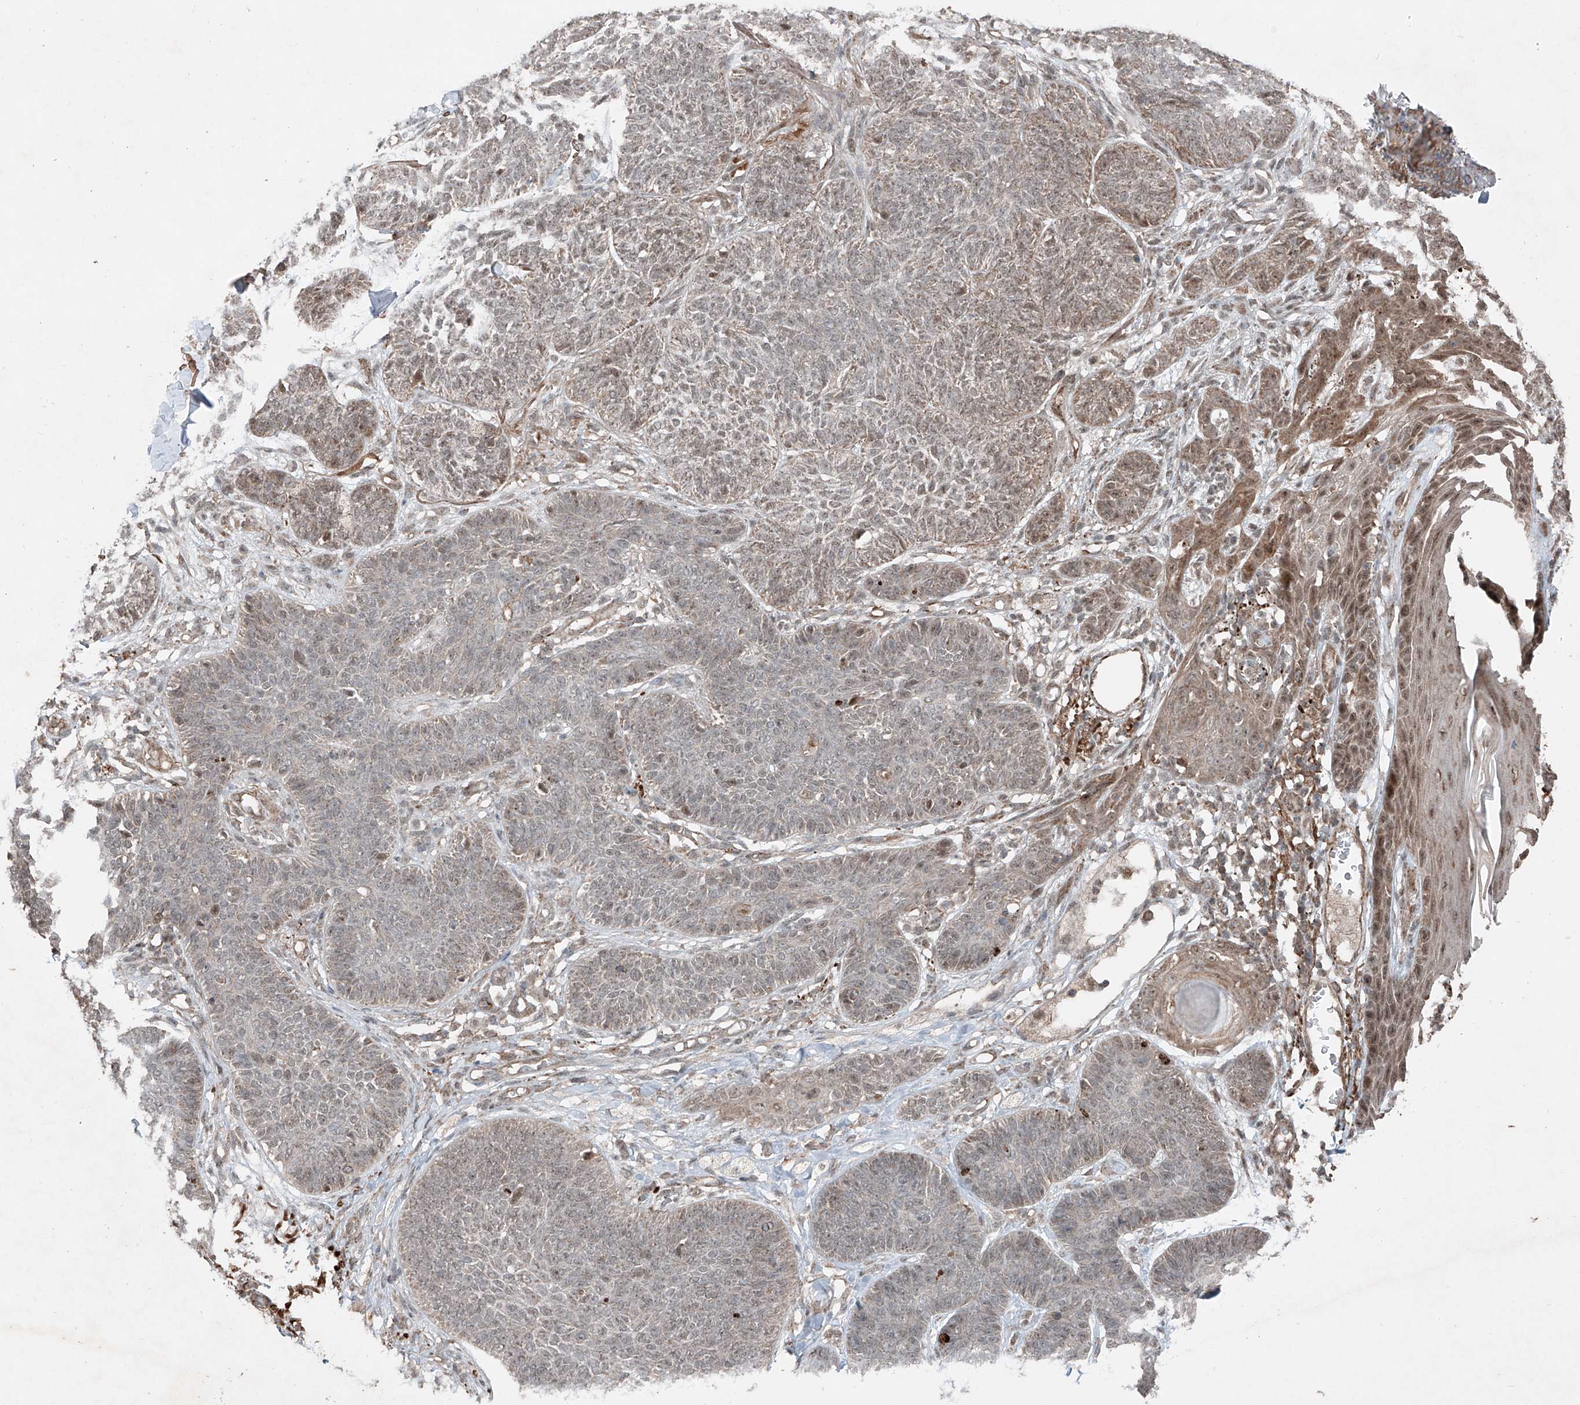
{"staining": {"intensity": "weak", "quantity": "25%-75%", "location": "nuclear"}, "tissue": "skin cancer", "cell_type": "Tumor cells", "image_type": "cancer", "snomed": [{"axis": "morphology", "description": "Basal cell carcinoma"}, {"axis": "topography", "description": "Skin"}], "caption": "Protein staining of skin basal cell carcinoma tissue displays weak nuclear expression in approximately 25%-75% of tumor cells. The staining was performed using DAB to visualize the protein expression in brown, while the nuclei were stained in blue with hematoxylin (Magnification: 20x).", "gene": "ZNF620", "patient": {"sex": "male", "age": 85}}